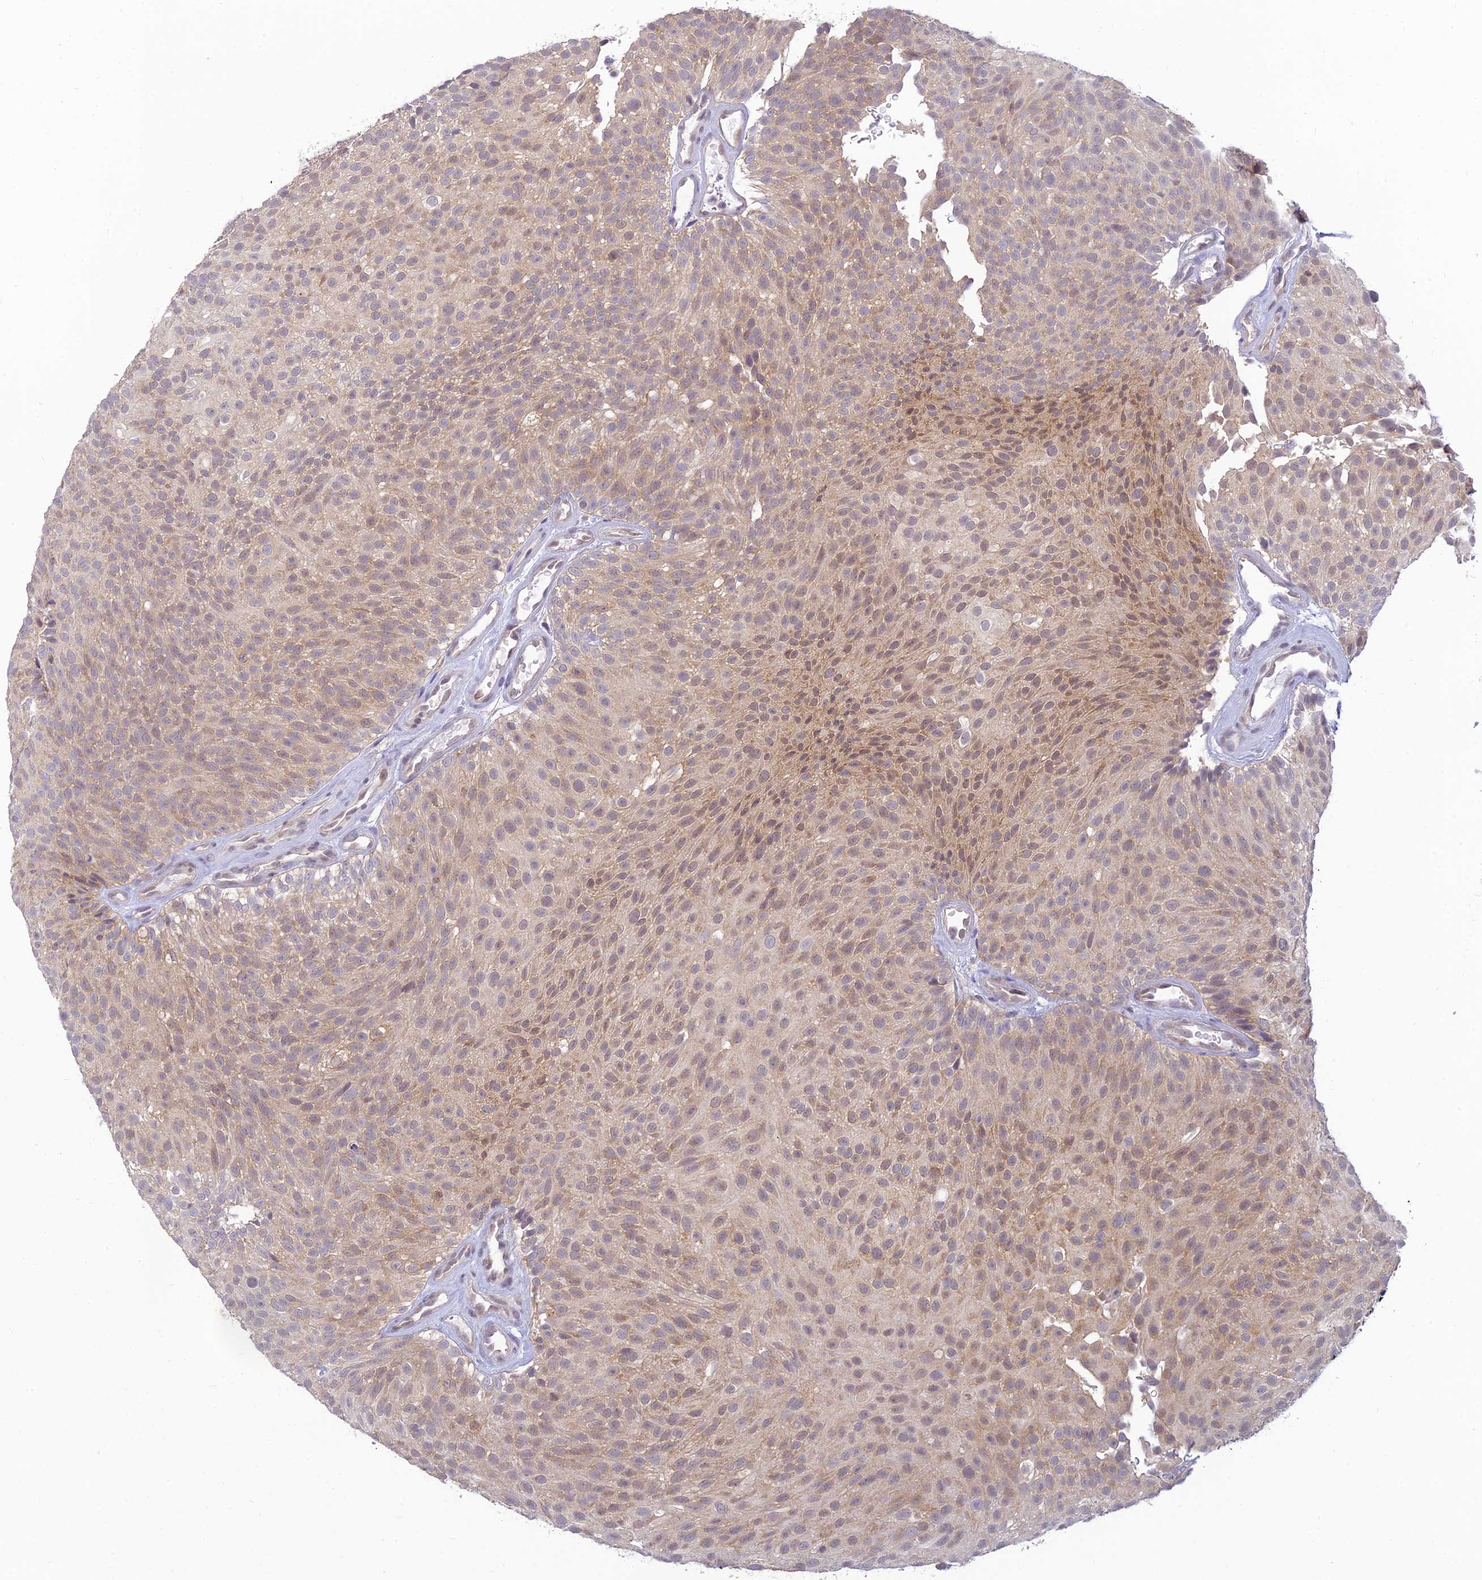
{"staining": {"intensity": "weak", "quantity": "25%-75%", "location": "cytoplasmic/membranous"}, "tissue": "urothelial cancer", "cell_type": "Tumor cells", "image_type": "cancer", "snomed": [{"axis": "morphology", "description": "Urothelial carcinoma, Low grade"}, {"axis": "topography", "description": "Urinary bladder"}], "caption": "Protein expression by immunohistochemistry (IHC) reveals weak cytoplasmic/membranous expression in about 25%-75% of tumor cells in low-grade urothelial carcinoma.", "gene": "SKIC8", "patient": {"sex": "male", "age": 78}}